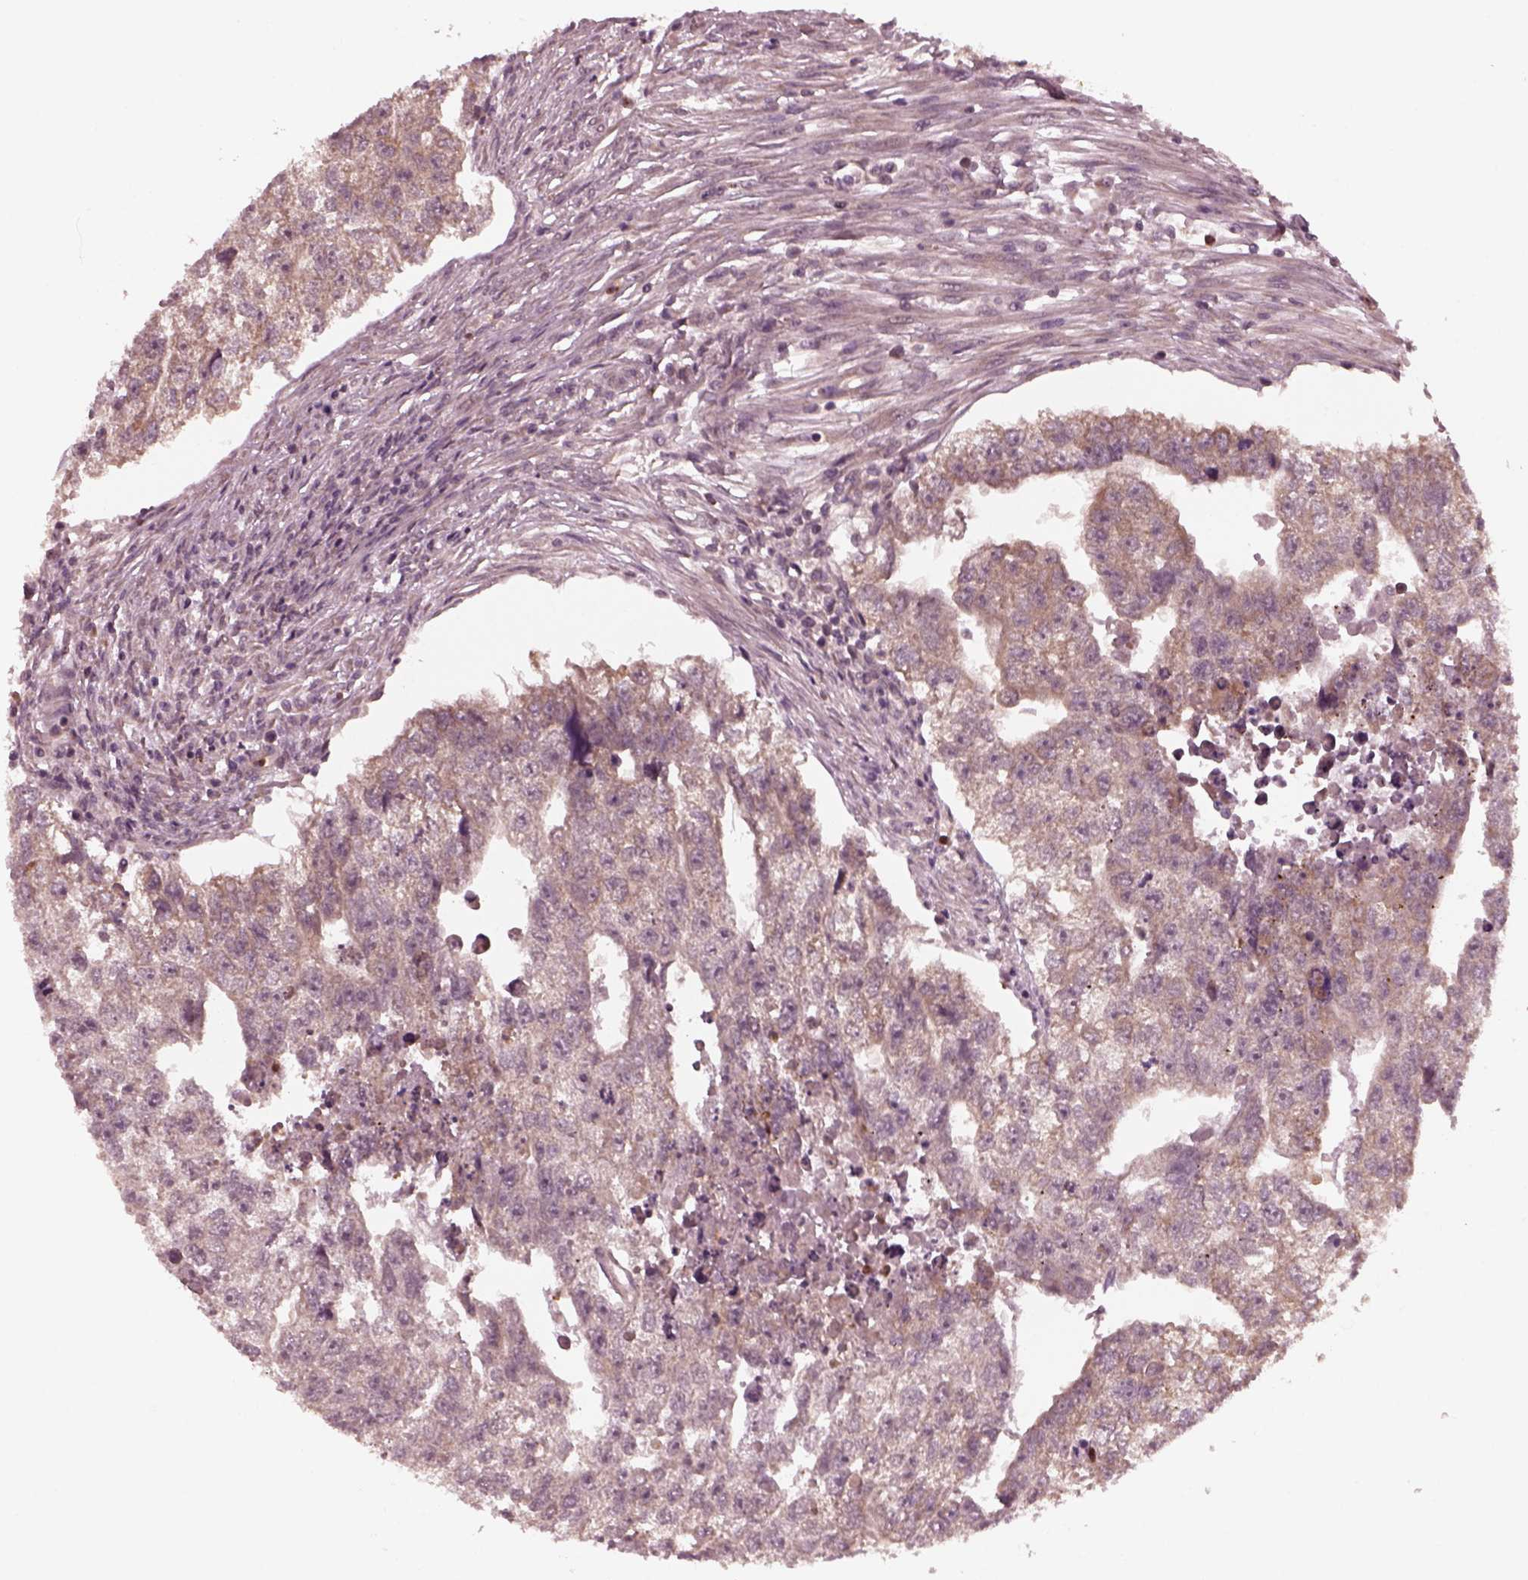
{"staining": {"intensity": "weak", "quantity": "<25%", "location": "cytoplasmic/membranous"}, "tissue": "testis cancer", "cell_type": "Tumor cells", "image_type": "cancer", "snomed": [{"axis": "morphology", "description": "Carcinoma, Embryonal, NOS"}, {"axis": "morphology", "description": "Teratoma, malignant, NOS"}, {"axis": "topography", "description": "Testis"}], "caption": "High magnification brightfield microscopy of testis cancer (embryonal carcinoma) stained with DAB (3,3'-diaminobenzidine) (brown) and counterstained with hematoxylin (blue): tumor cells show no significant expression.", "gene": "FAF2", "patient": {"sex": "male", "age": 44}}